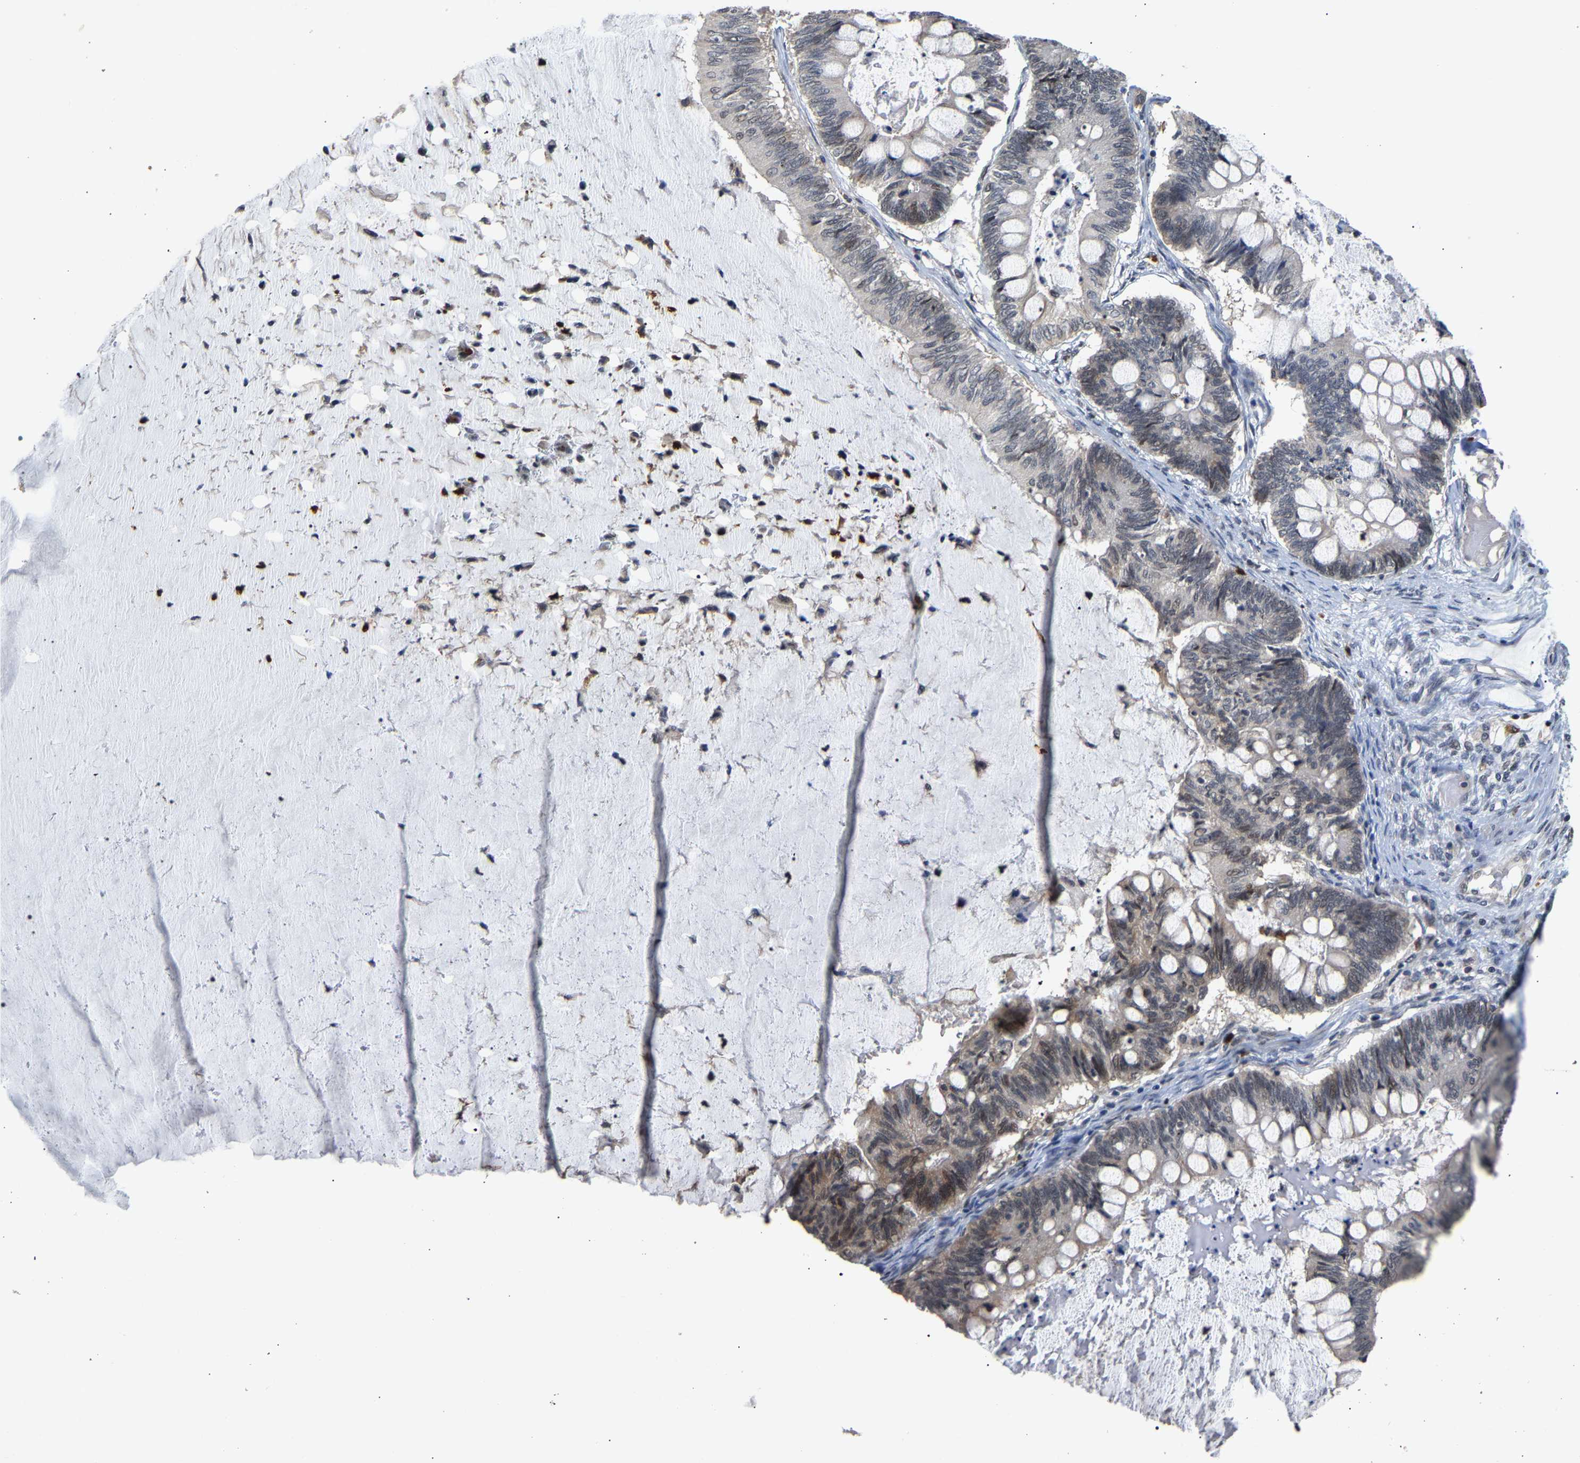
{"staining": {"intensity": "weak", "quantity": "<25%", "location": "cytoplasmic/membranous,nuclear"}, "tissue": "ovarian cancer", "cell_type": "Tumor cells", "image_type": "cancer", "snomed": [{"axis": "morphology", "description": "Cystadenocarcinoma, mucinous, NOS"}, {"axis": "topography", "description": "Ovary"}], "caption": "Image shows no significant protein expression in tumor cells of ovarian mucinous cystadenocarcinoma.", "gene": "TDRD7", "patient": {"sex": "female", "age": 61}}